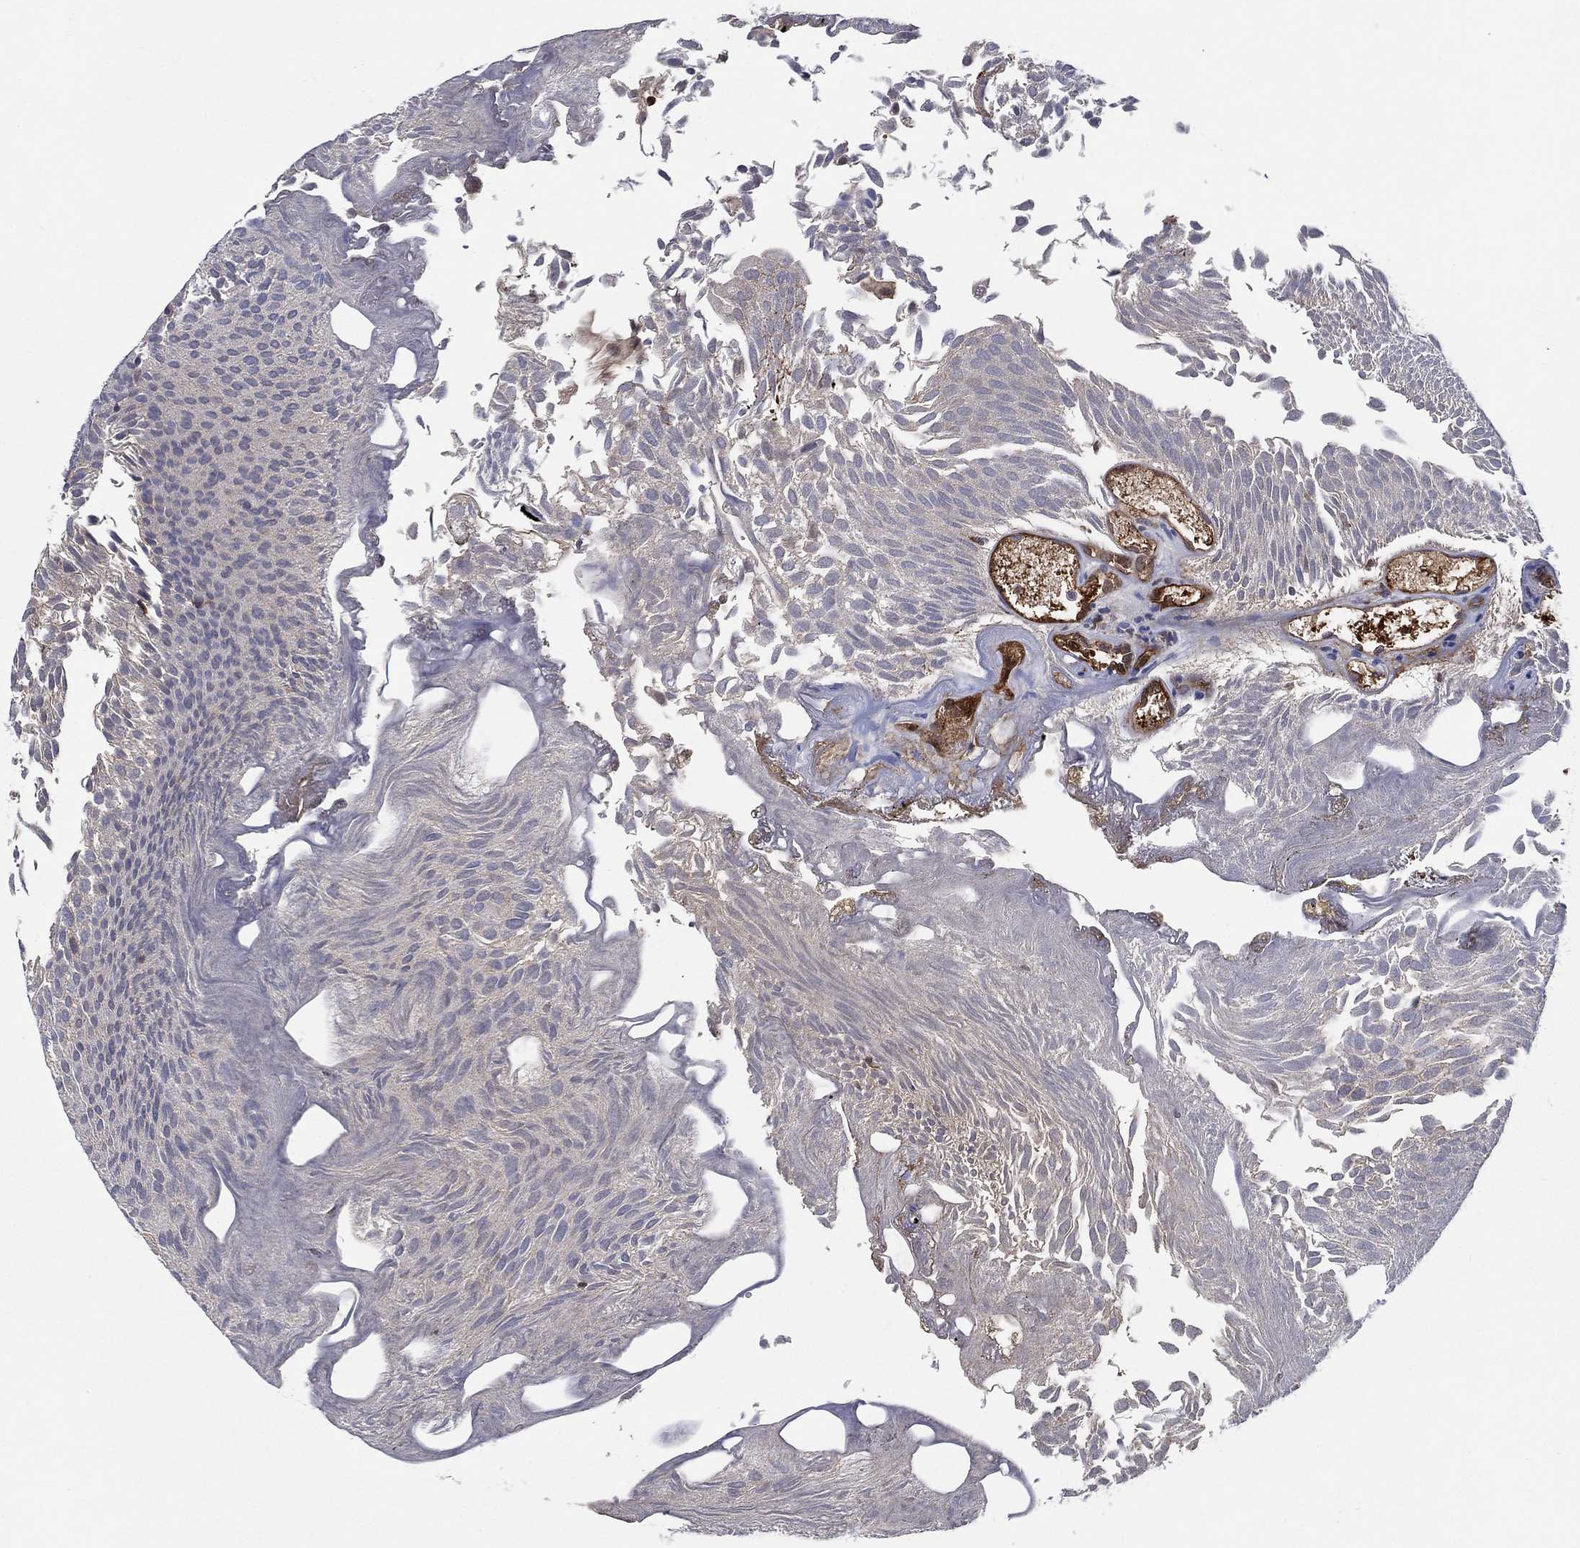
{"staining": {"intensity": "weak", "quantity": "<25%", "location": "cytoplasmic/membranous"}, "tissue": "urothelial cancer", "cell_type": "Tumor cells", "image_type": "cancer", "snomed": [{"axis": "morphology", "description": "Urothelial carcinoma, Low grade"}, {"axis": "topography", "description": "Urinary bladder"}], "caption": "Image shows no significant protein staining in tumor cells of urothelial carcinoma (low-grade).", "gene": "AGFG2", "patient": {"sex": "male", "age": 52}}